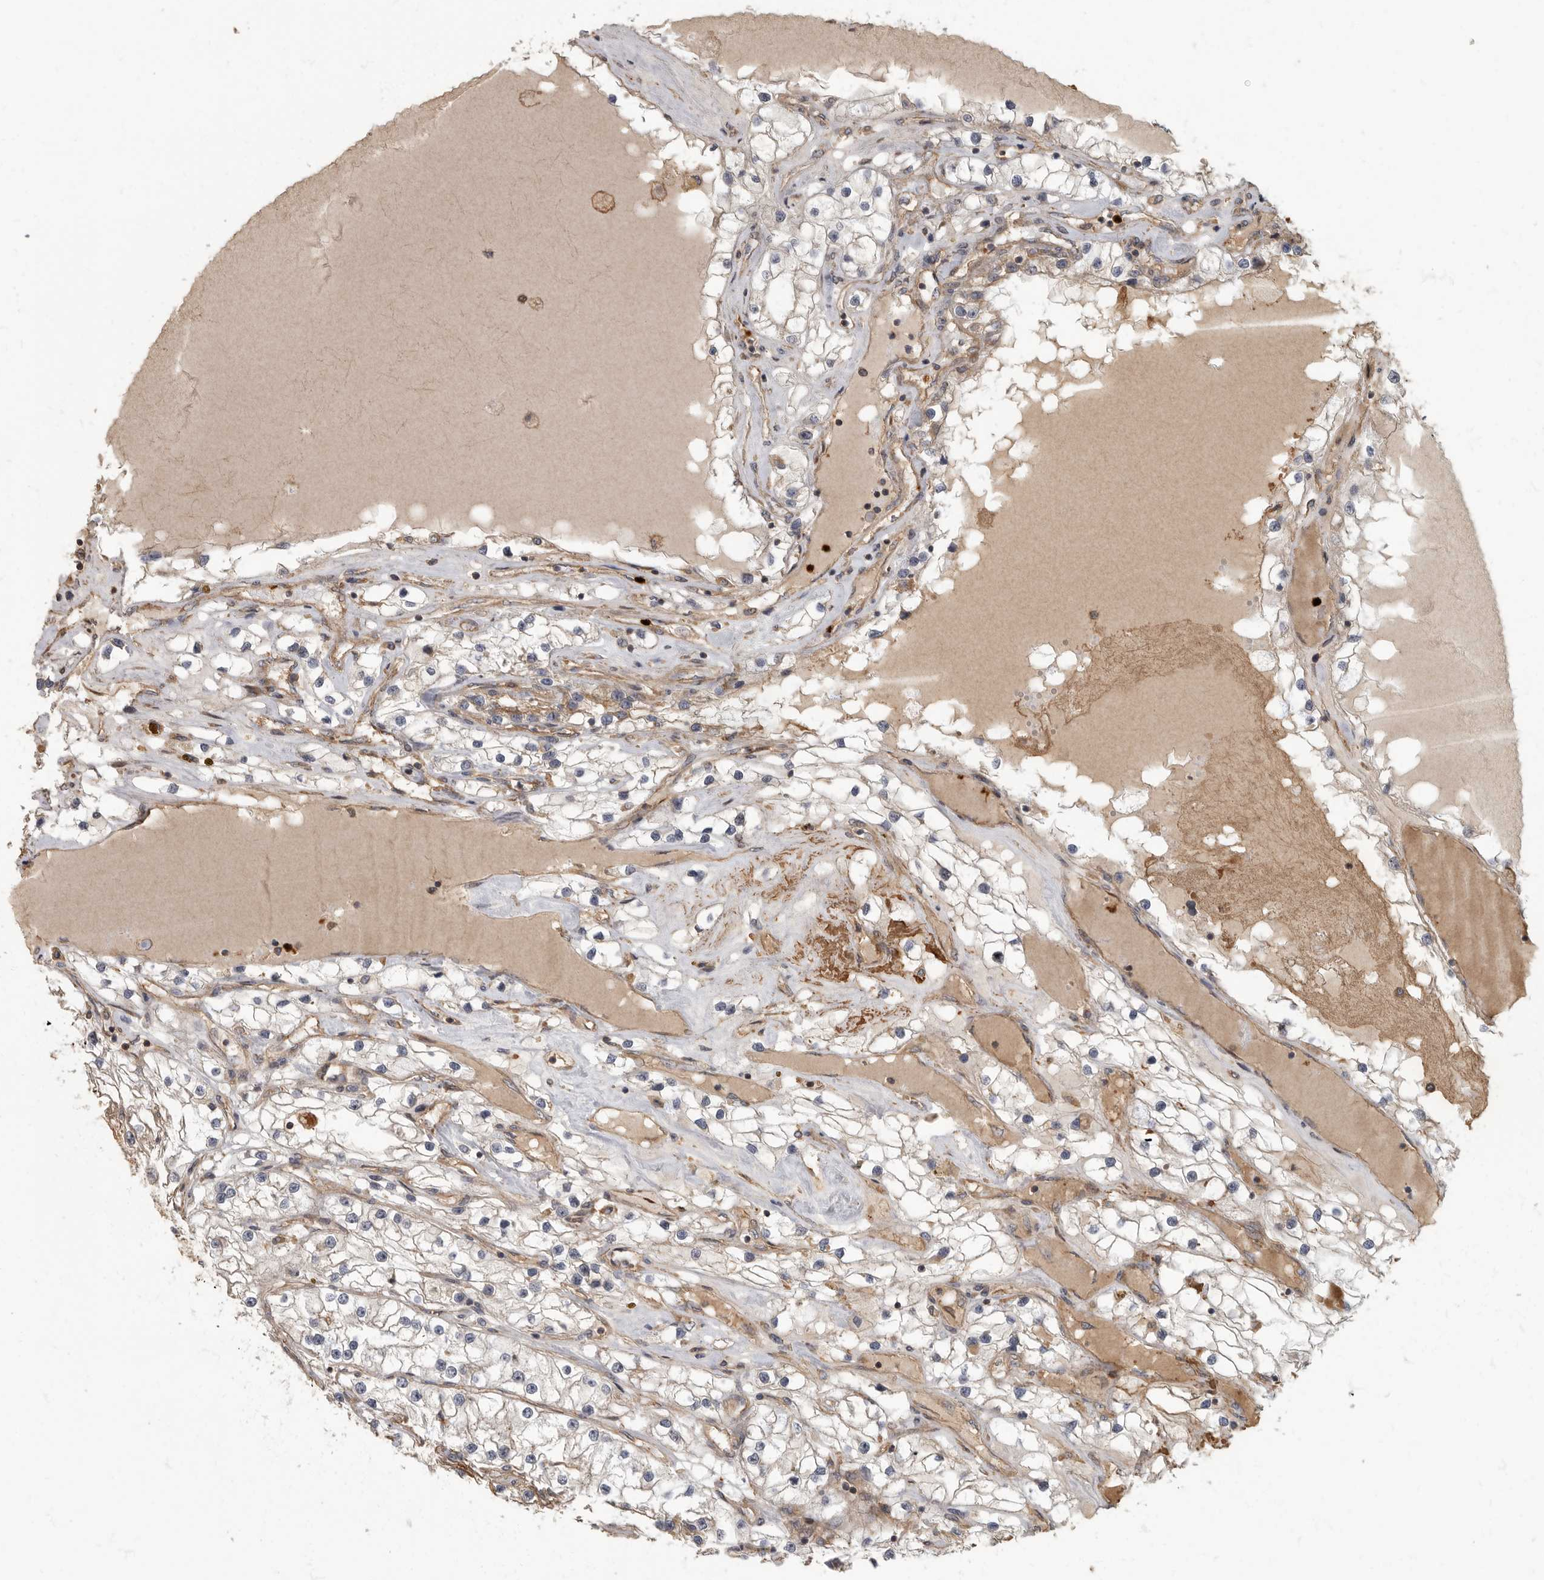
{"staining": {"intensity": "weak", "quantity": "<25%", "location": "cytoplasmic/membranous"}, "tissue": "renal cancer", "cell_type": "Tumor cells", "image_type": "cancer", "snomed": [{"axis": "morphology", "description": "Adenocarcinoma, NOS"}, {"axis": "topography", "description": "Kidney"}], "caption": "IHC micrograph of neoplastic tissue: renal cancer (adenocarcinoma) stained with DAB (3,3'-diaminobenzidine) reveals no significant protein positivity in tumor cells.", "gene": "DAAM1", "patient": {"sex": "male", "age": 68}}